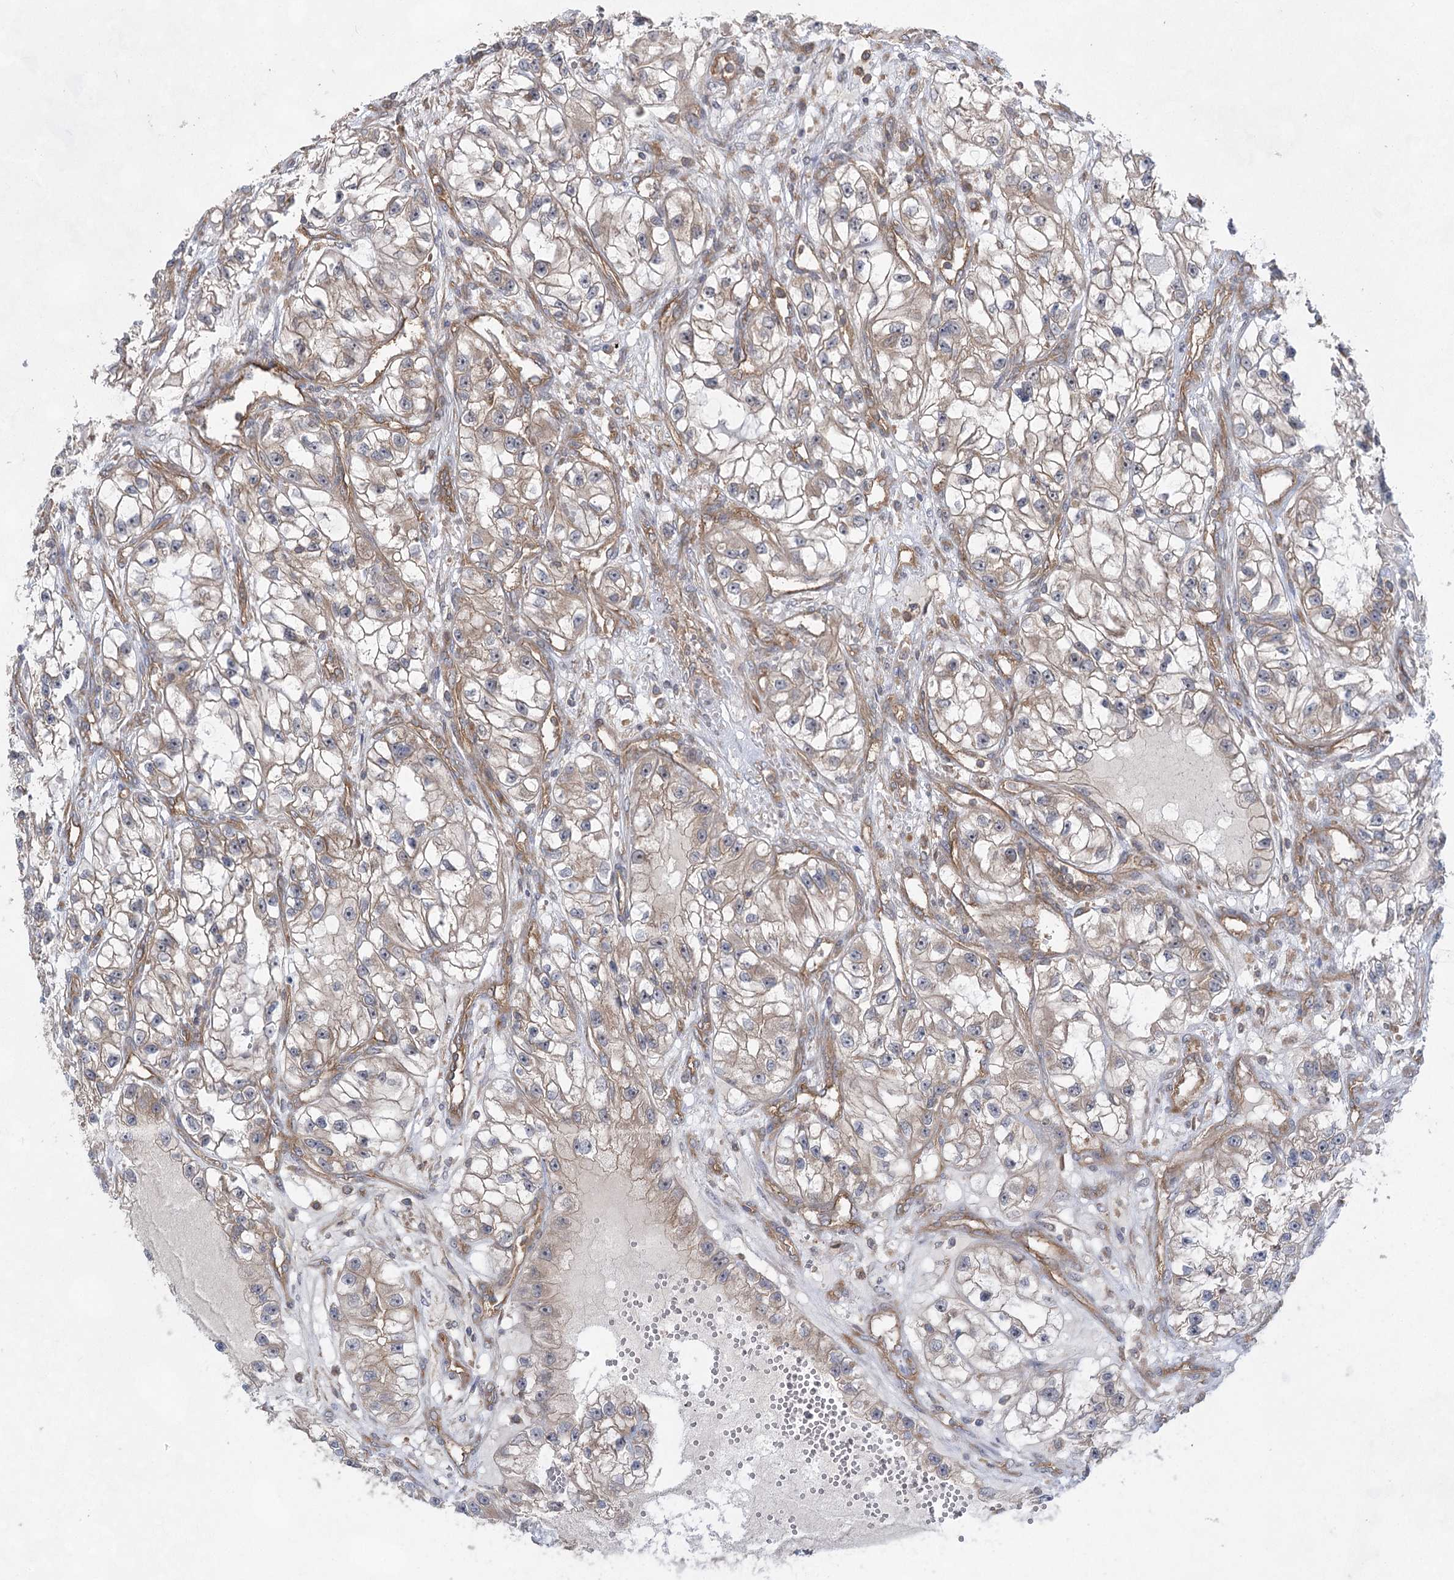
{"staining": {"intensity": "weak", "quantity": "<25%", "location": "cytoplasmic/membranous"}, "tissue": "renal cancer", "cell_type": "Tumor cells", "image_type": "cancer", "snomed": [{"axis": "morphology", "description": "Adenocarcinoma, NOS"}, {"axis": "topography", "description": "Kidney"}], "caption": "Human renal adenocarcinoma stained for a protein using immunohistochemistry (IHC) shows no staining in tumor cells.", "gene": "EIF3A", "patient": {"sex": "female", "age": 57}}